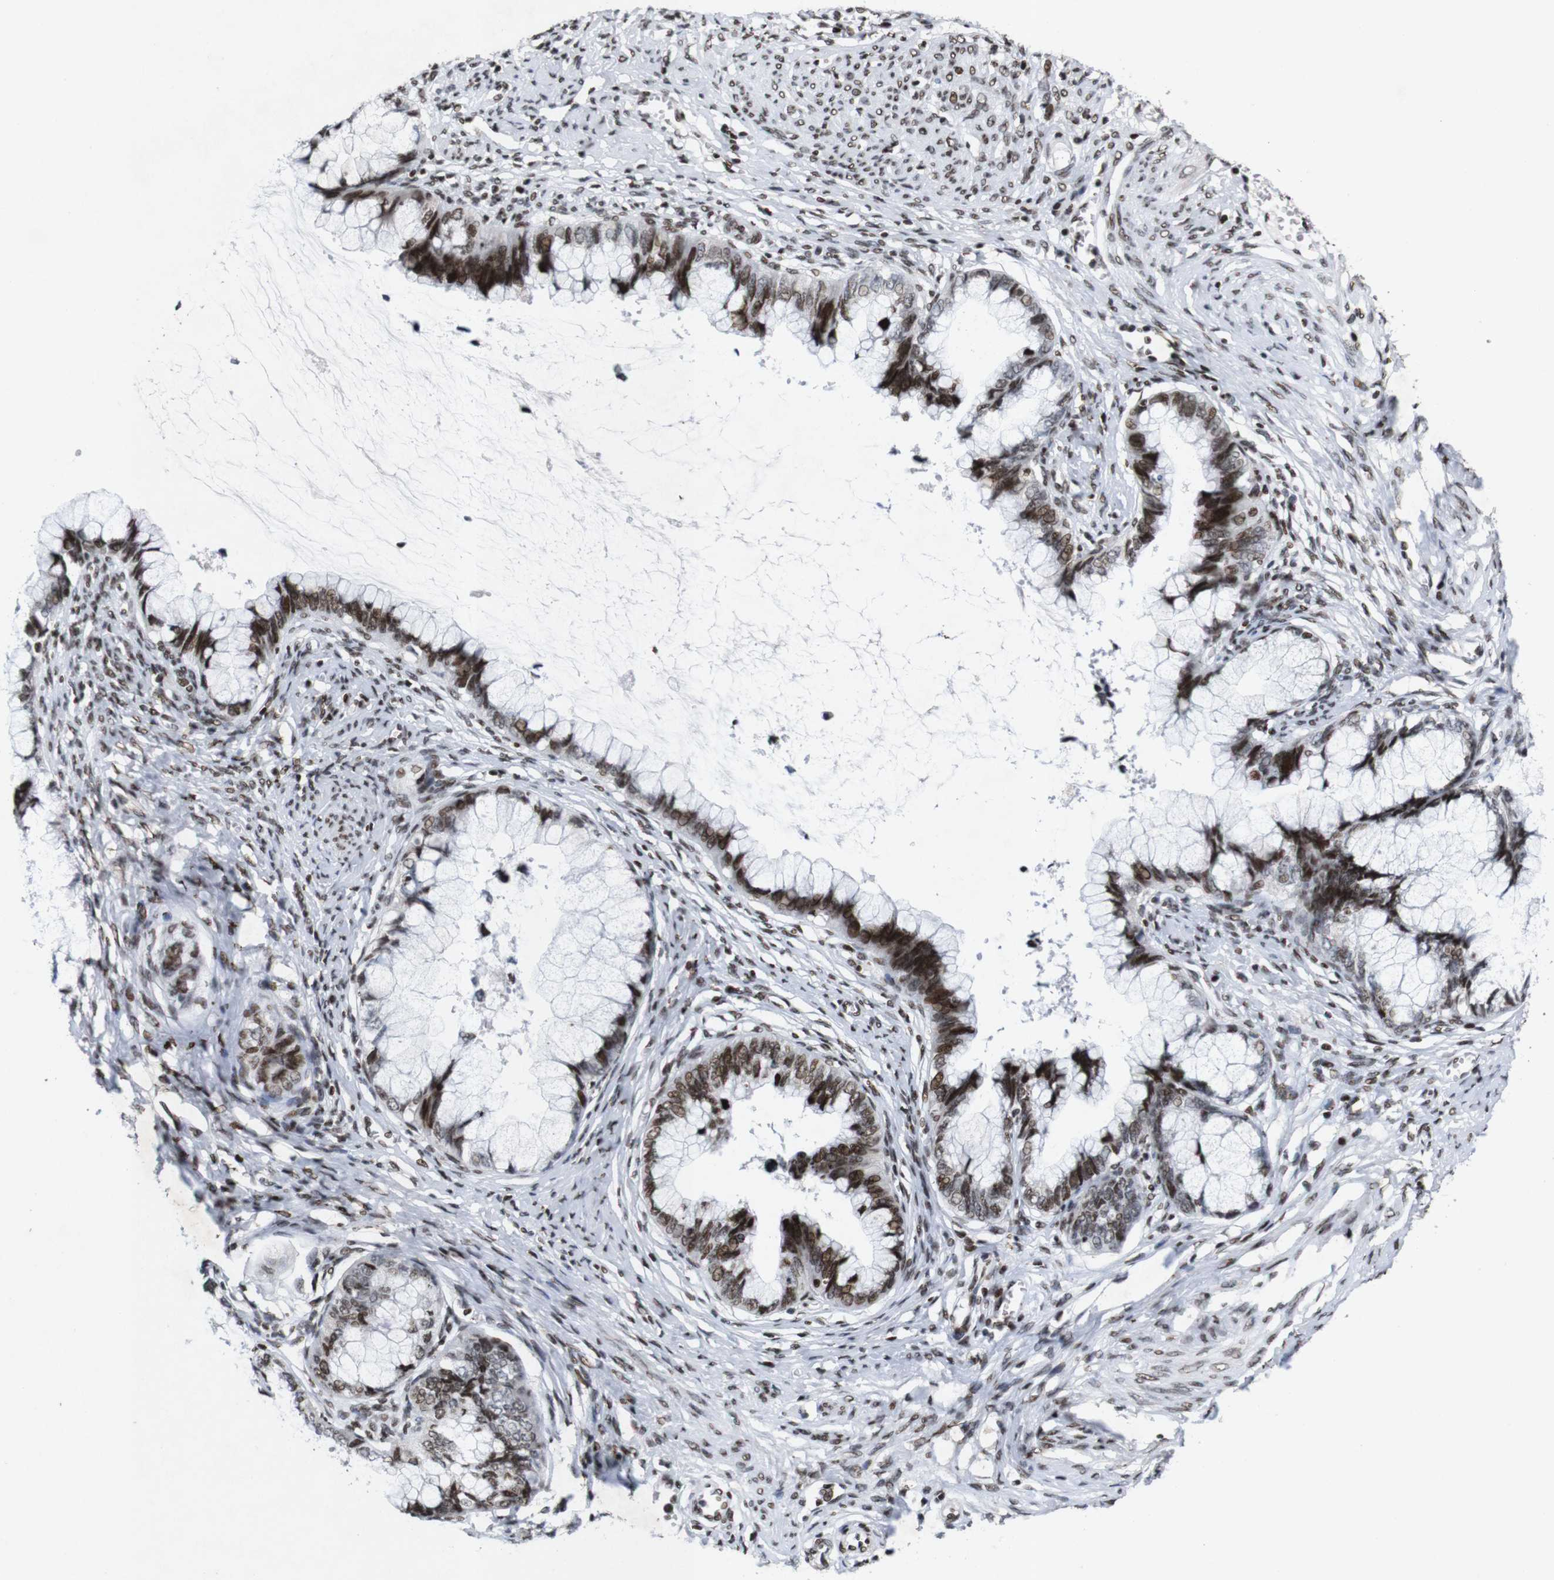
{"staining": {"intensity": "moderate", "quantity": ">75%", "location": "nuclear"}, "tissue": "cervical cancer", "cell_type": "Tumor cells", "image_type": "cancer", "snomed": [{"axis": "morphology", "description": "Adenocarcinoma, NOS"}, {"axis": "topography", "description": "Cervix"}], "caption": "Immunohistochemical staining of human cervical cancer reveals medium levels of moderate nuclear positivity in about >75% of tumor cells.", "gene": "MAGEH1", "patient": {"sex": "female", "age": 44}}